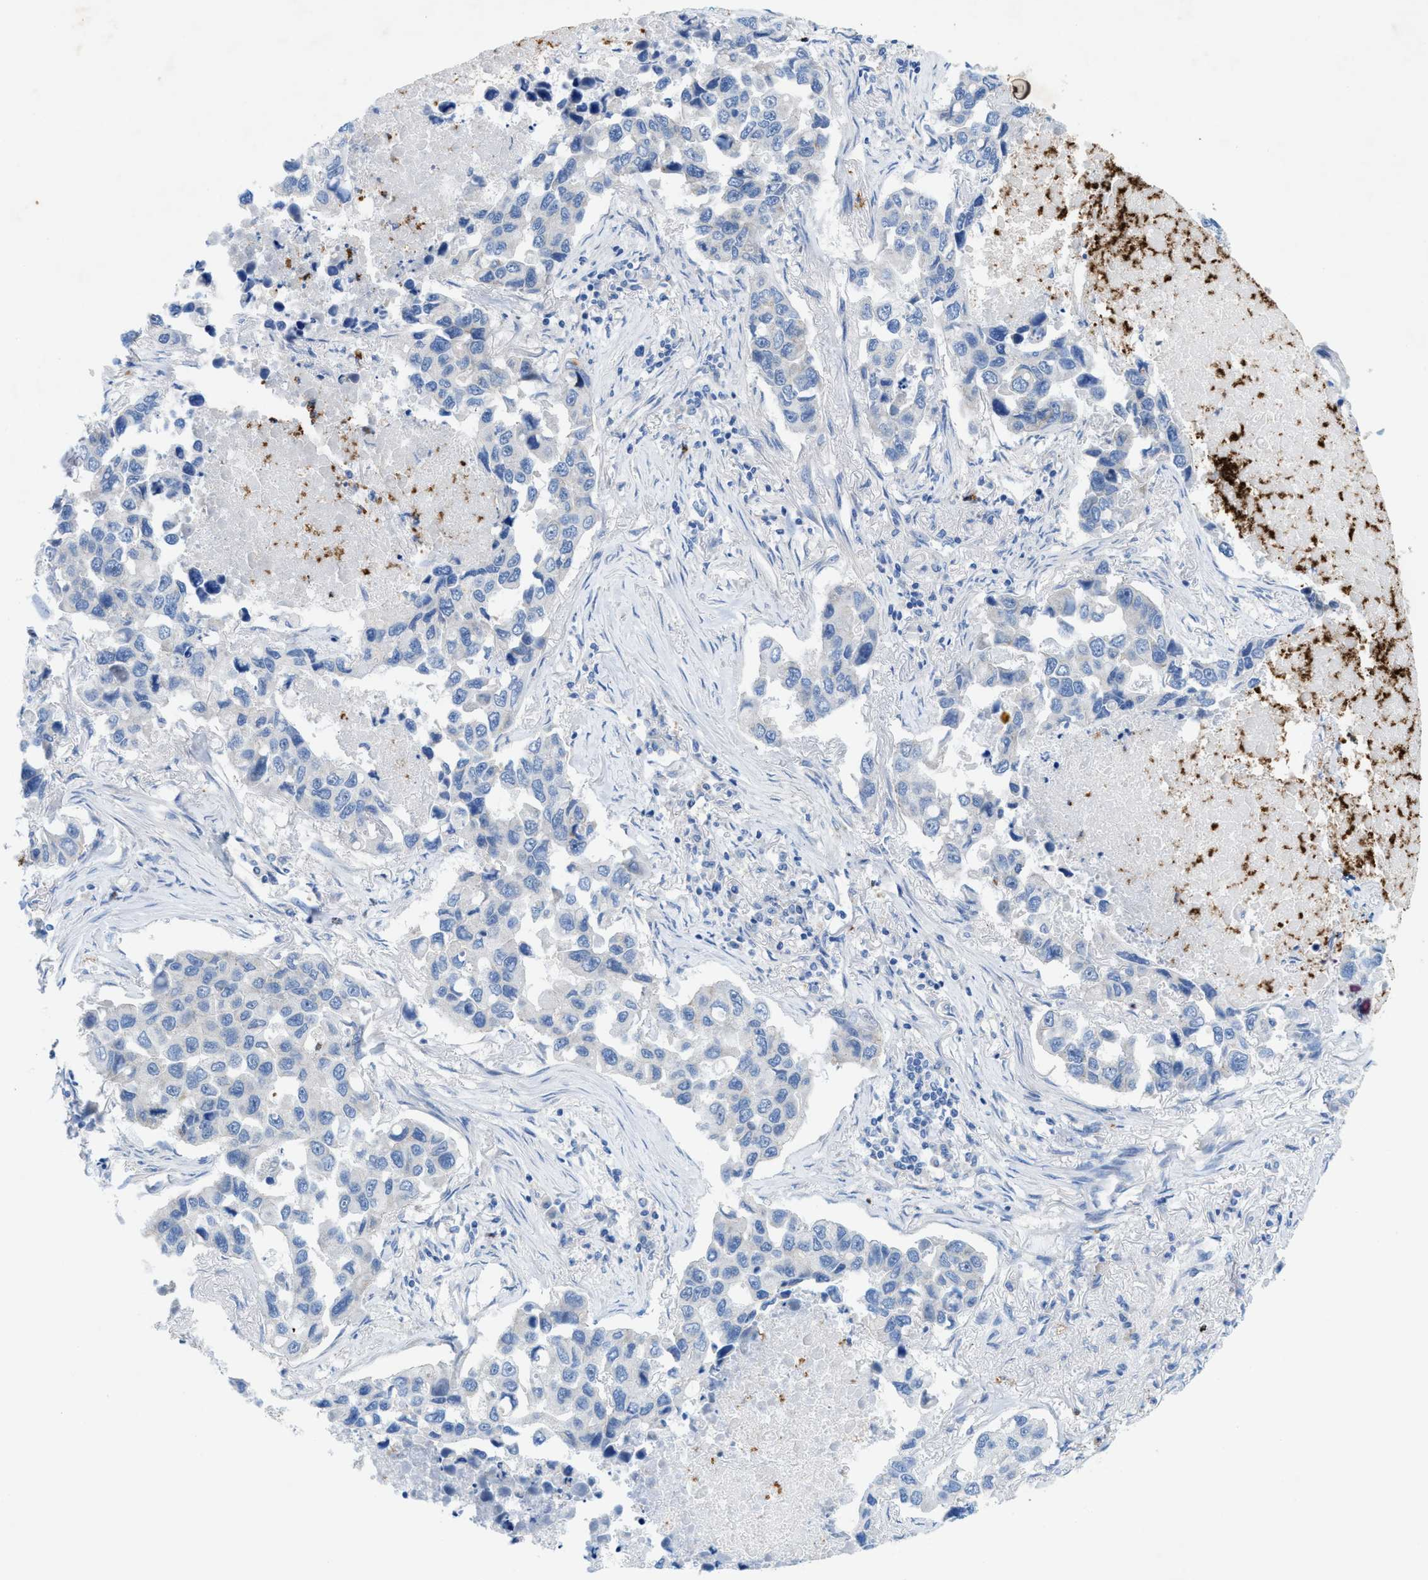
{"staining": {"intensity": "negative", "quantity": "none", "location": "none"}, "tissue": "lung cancer", "cell_type": "Tumor cells", "image_type": "cancer", "snomed": [{"axis": "morphology", "description": "Adenocarcinoma, NOS"}, {"axis": "topography", "description": "Lung"}], "caption": "Adenocarcinoma (lung) was stained to show a protein in brown. There is no significant expression in tumor cells.", "gene": "CMTM1", "patient": {"sex": "male", "age": 64}}